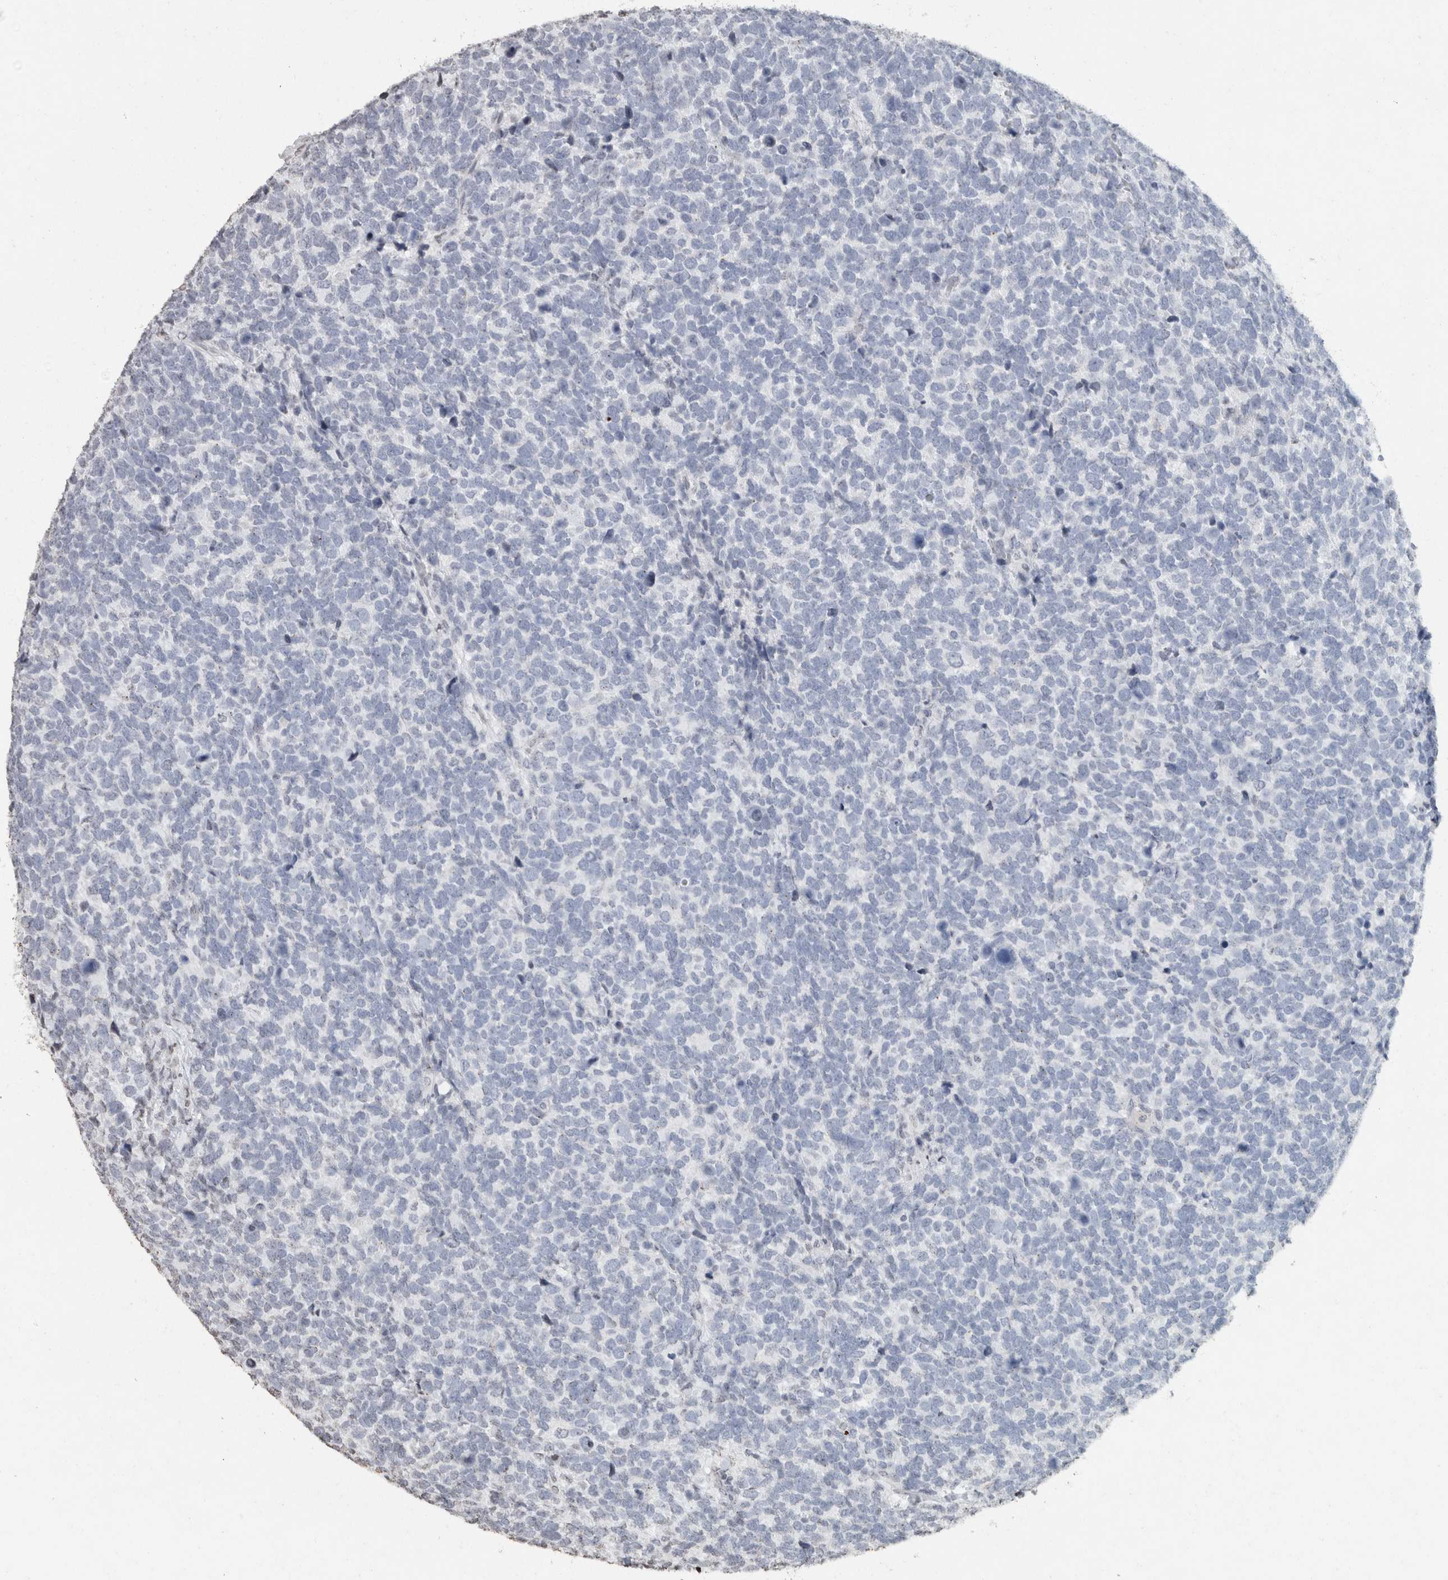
{"staining": {"intensity": "negative", "quantity": "none", "location": "none"}, "tissue": "urothelial cancer", "cell_type": "Tumor cells", "image_type": "cancer", "snomed": [{"axis": "morphology", "description": "Urothelial carcinoma, High grade"}, {"axis": "topography", "description": "Urinary bladder"}], "caption": "The micrograph exhibits no significant staining in tumor cells of urothelial carcinoma (high-grade).", "gene": "CNTN1", "patient": {"sex": "female", "age": 82}}